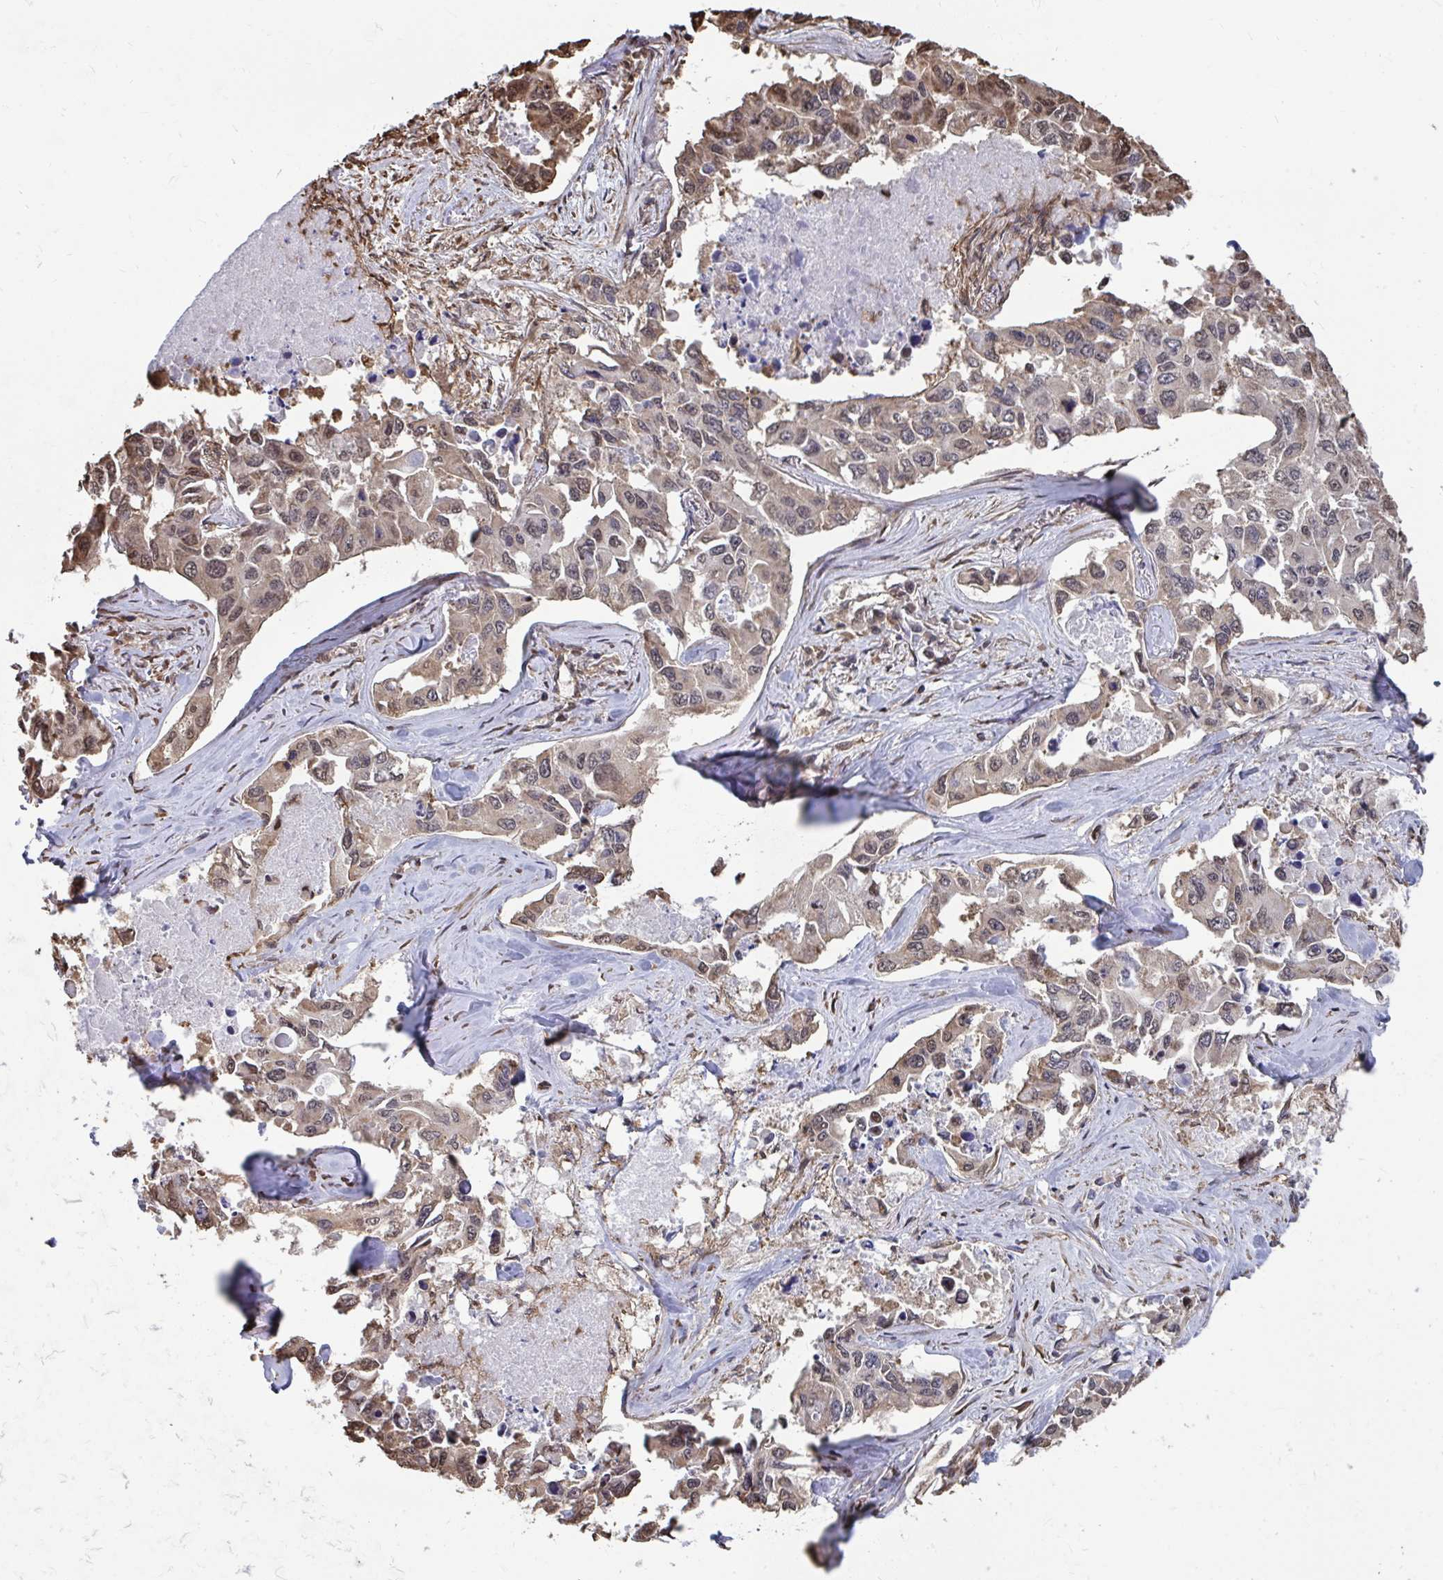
{"staining": {"intensity": "moderate", "quantity": ">75%", "location": "cytoplasmic/membranous,nuclear"}, "tissue": "lung cancer", "cell_type": "Tumor cells", "image_type": "cancer", "snomed": [{"axis": "morphology", "description": "Adenocarcinoma, NOS"}, {"axis": "topography", "description": "Lung"}], "caption": "Approximately >75% of tumor cells in lung cancer (adenocarcinoma) show moderate cytoplasmic/membranous and nuclear protein positivity as visualized by brown immunohistochemical staining.", "gene": "SYNCRIP", "patient": {"sex": "male", "age": 64}}